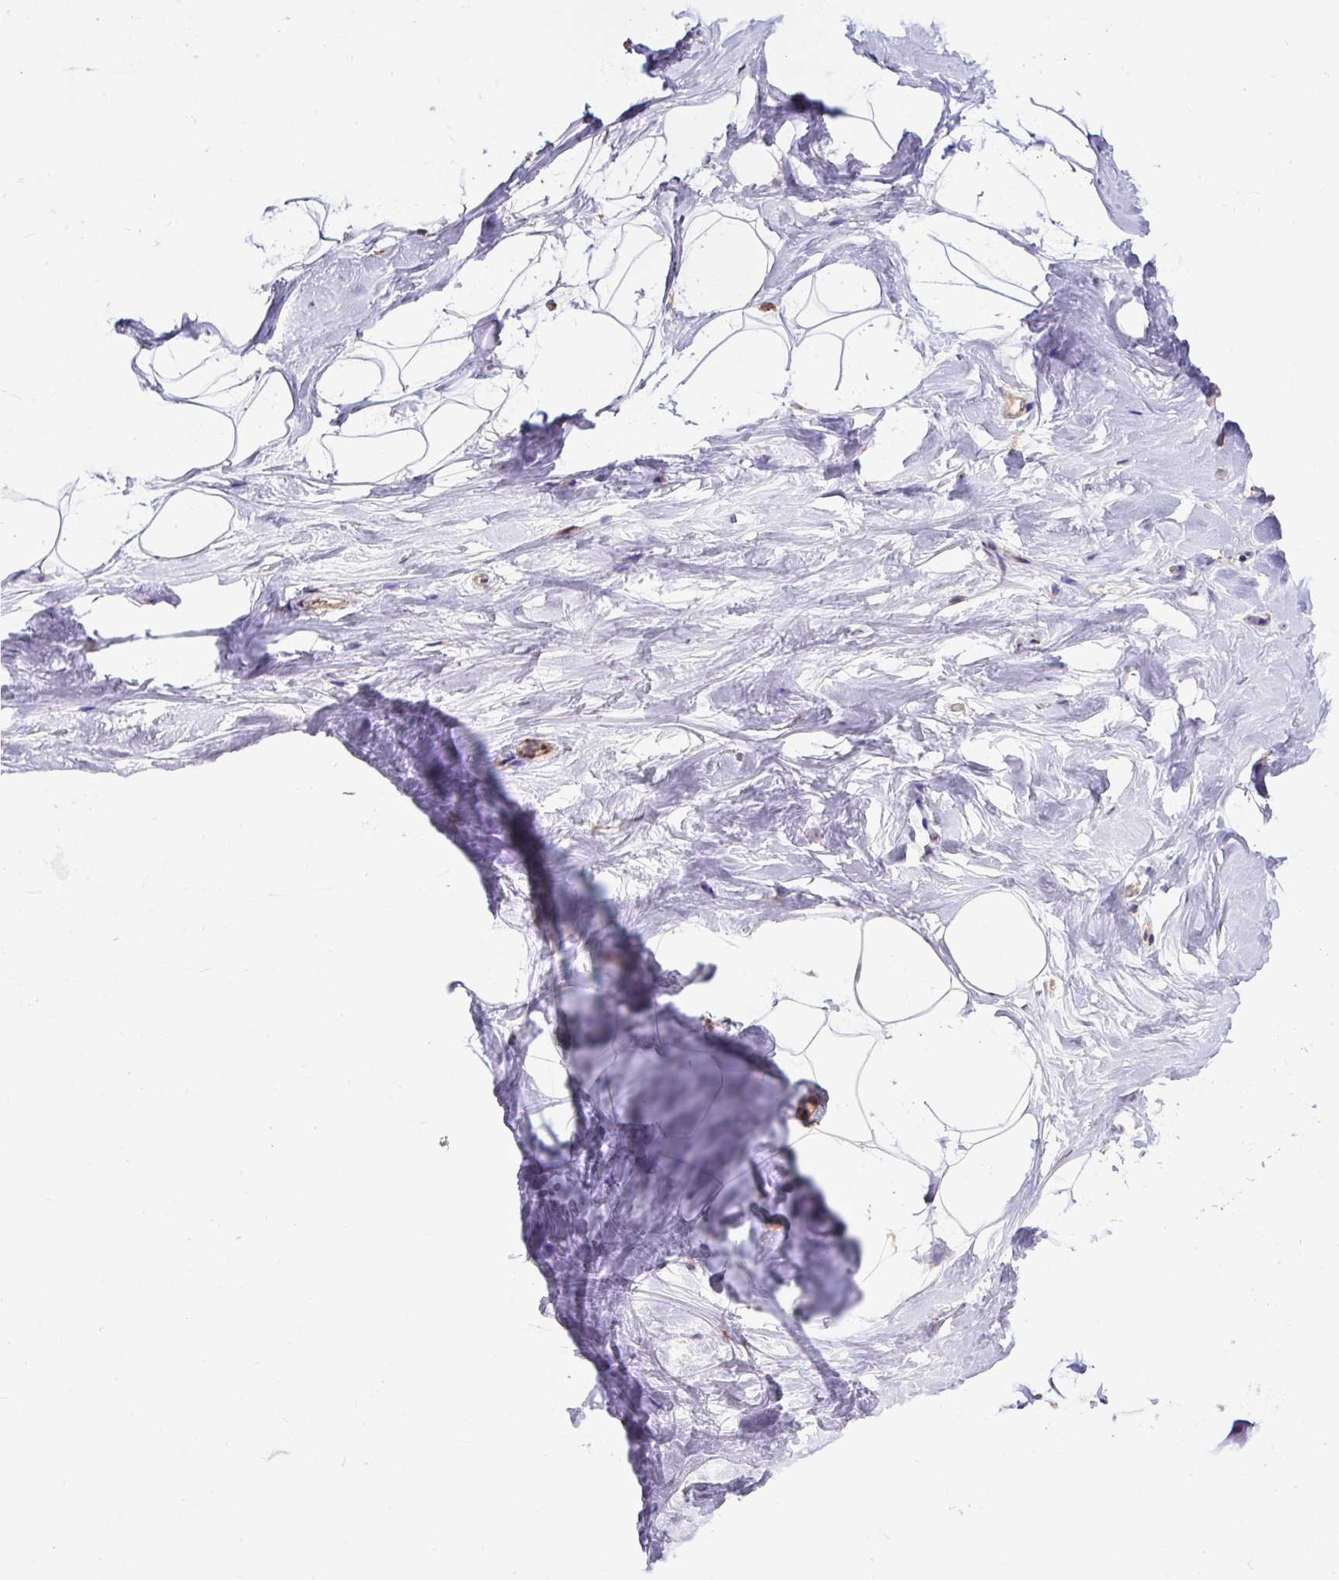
{"staining": {"intensity": "negative", "quantity": "none", "location": "none"}, "tissue": "breast", "cell_type": "Adipocytes", "image_type": "normal", "snomed": [{"axis": "morphology", "description": "Normal tissue, NOS"}, {"axis": "topography", "description": "Breast"}], "caption": "This is a image of immunohistochemistry staining of benign breast, which shows no expression in adipocytes. Brightfield microscopy of immunohistochemistry stained with DAB (brown) and hematoxylin (blue), captured at high magnification.", "gene": "SMC4", "patient": {"sex": "female", "age": 32}}